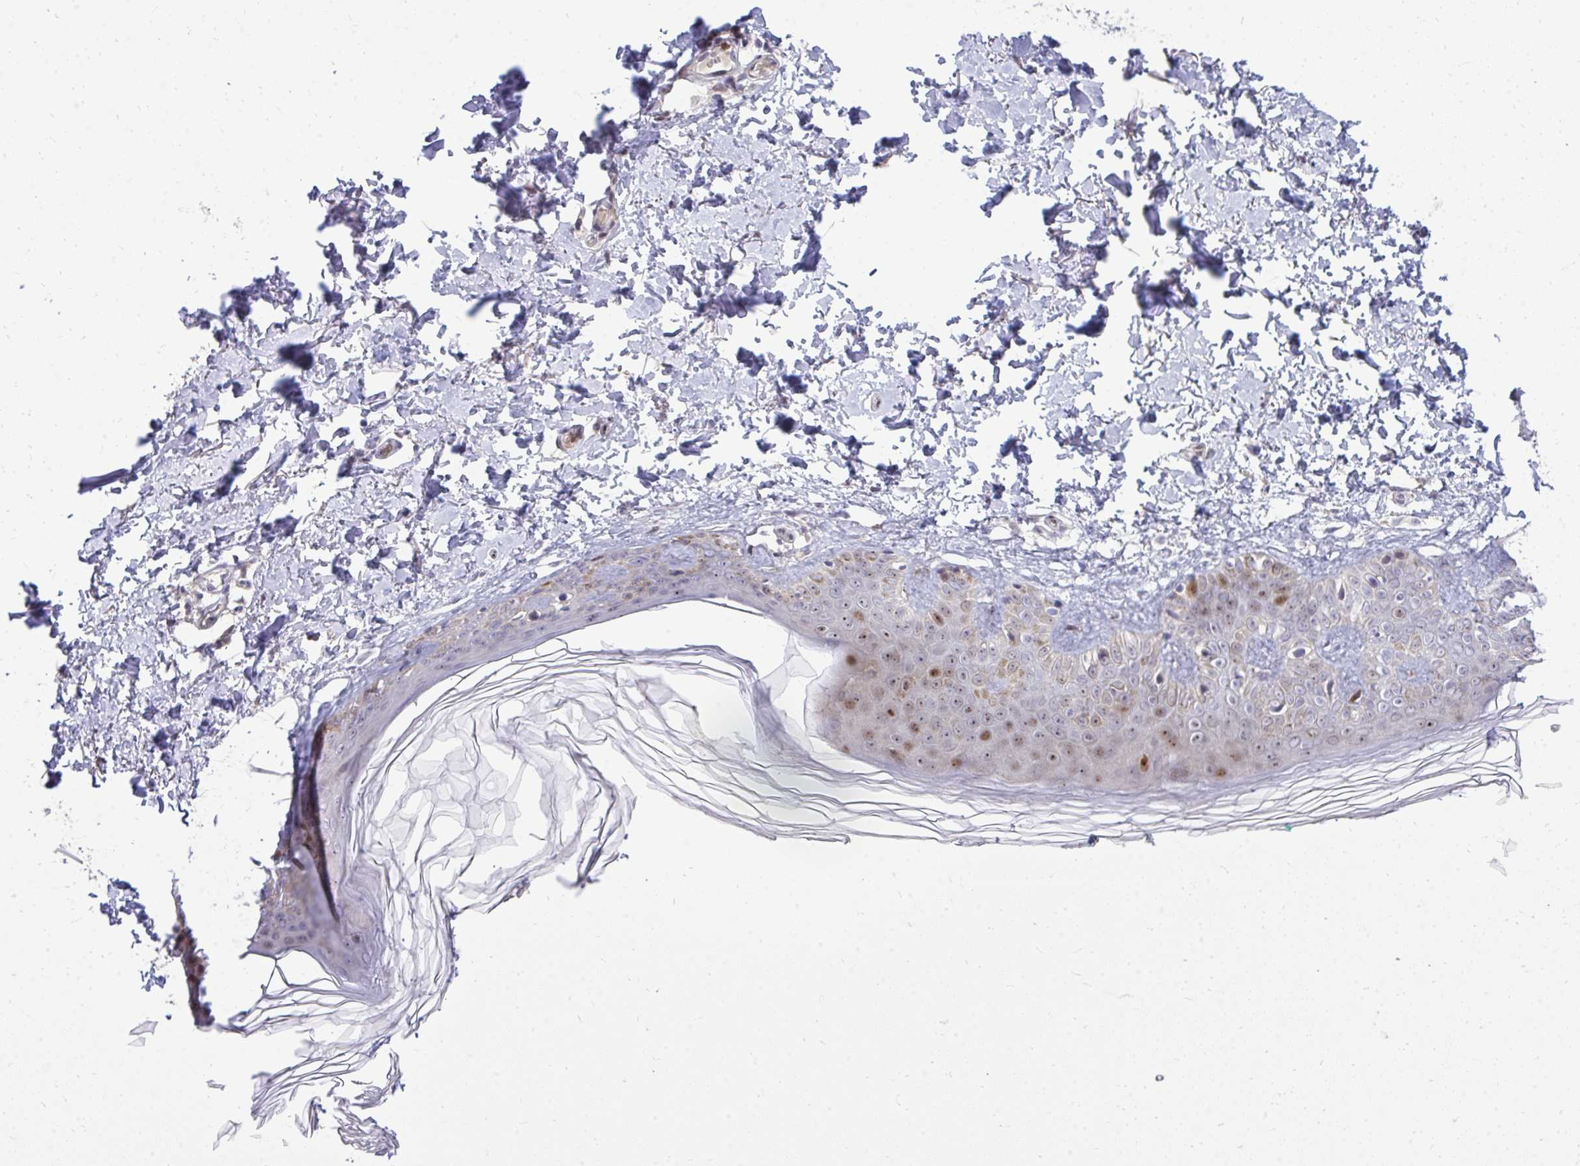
{"staining": {"intensity": "negative", "quantity": "none", "location": "none"}, "tissue": "skin", "cell_type": "Fibroblasts", "image_type": "normal", "snomed": [{"axis": "morphology", "description": "Normal tissue, NOS"}, {"axis": "topography", "description": "Skin"}, {"axis": "topography", "description": "Peripheral nerve tissue"}], "caption": "This is an immunohistochemistry (IHC) histopathology image of normal human skin. There is no positivity in fibroblasts.", "gene": "DLX4", "patient": {"sex": "female", "age": 45}}